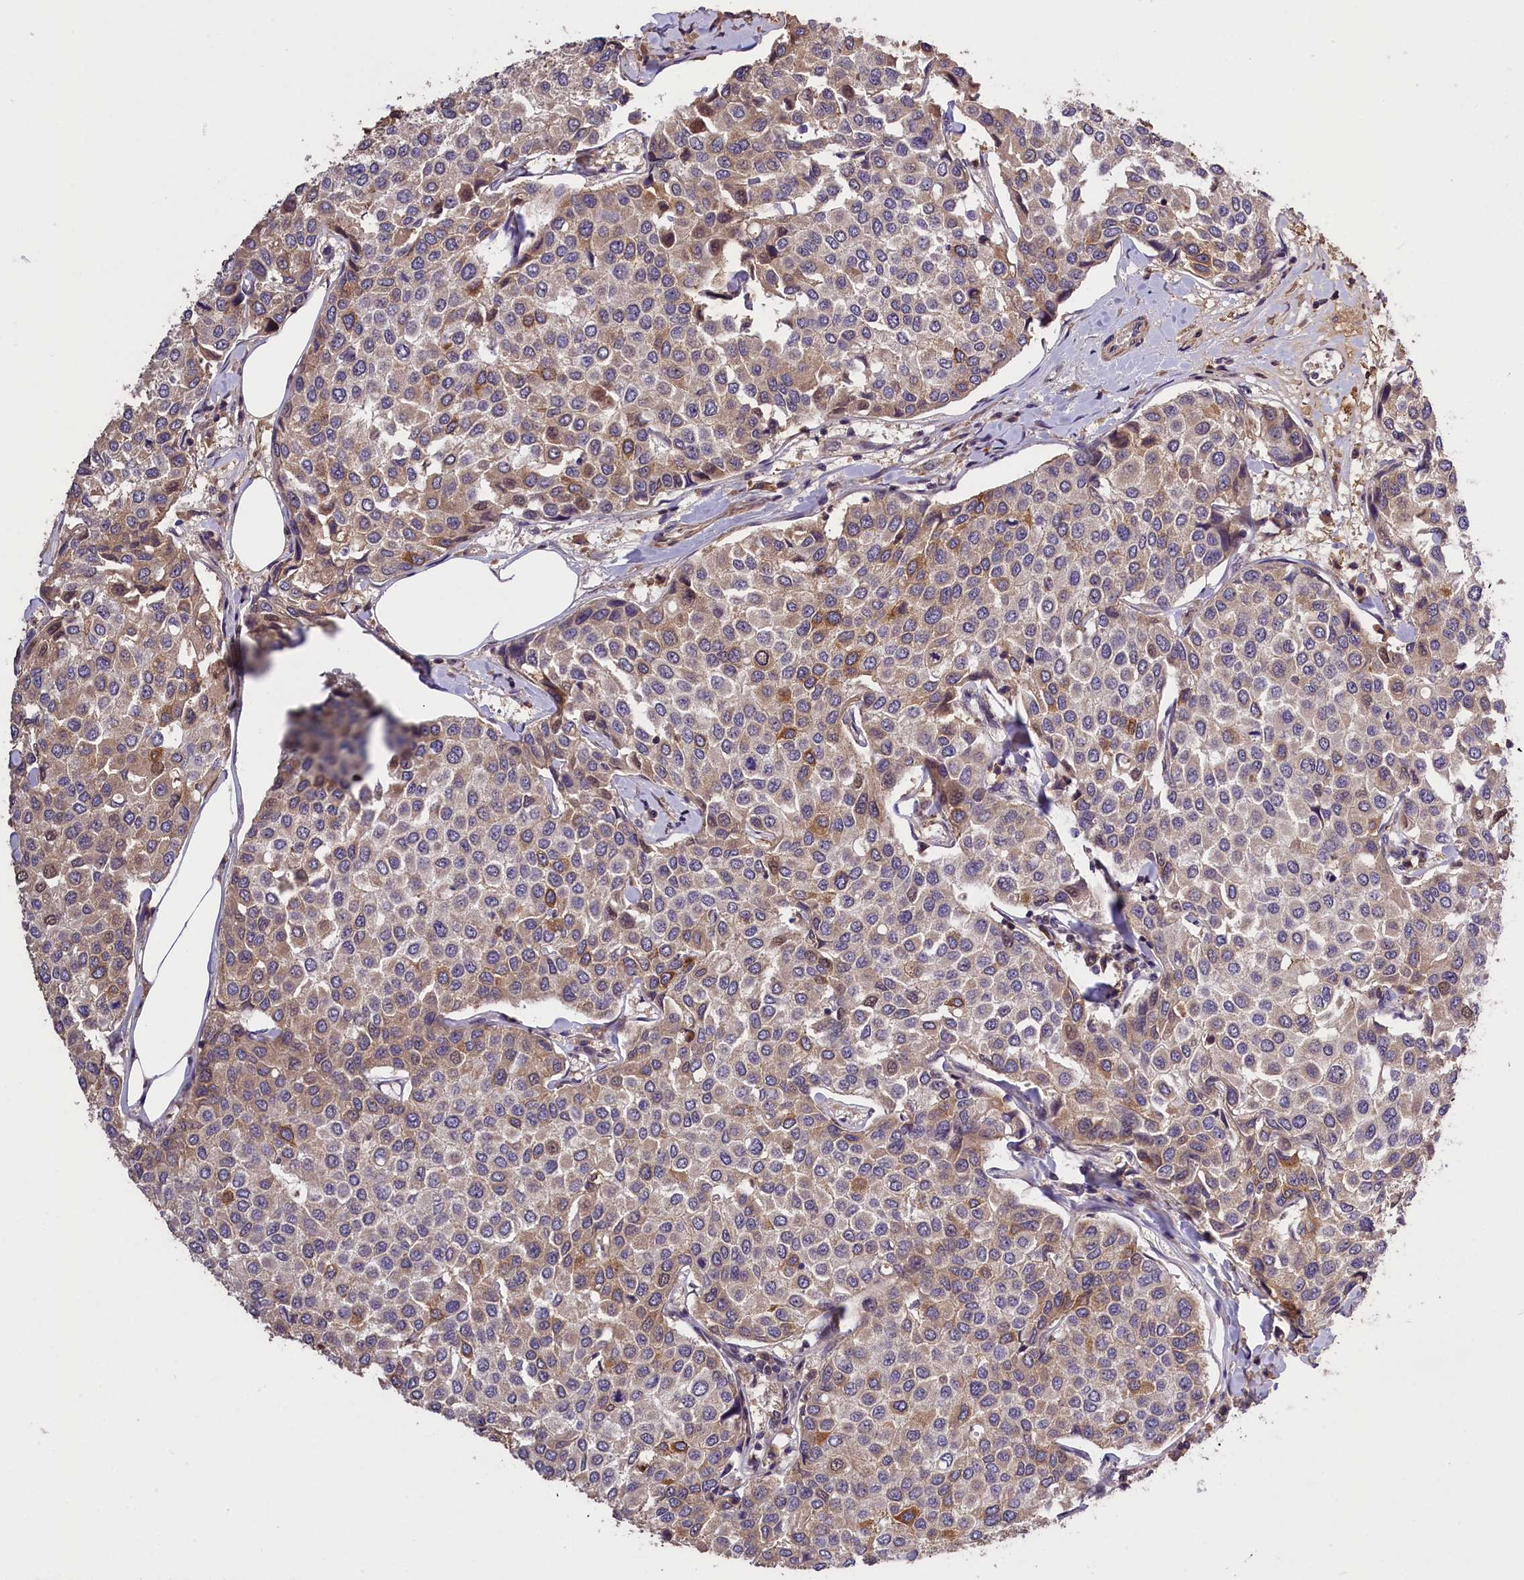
{"staining": {"intensity": "moderate", "quantity": "<25%", "location": "cytoplasmic/membranous"}, "tissue": "breast cancer", "cell_type": "Tumor cells", "image_type": "cancer", "snomed": [{"axis": "morphology", "description": "Duct carcinoma"}, {"axis": "topography", "description": "Breast"}], "caption": "The photomicrograph reveals immunohistochemical staining of breast intraductal carcinoma. There is moderate cytoplasmic/membranous staining is seen in about <25% of tumor cells.", "gene": "DNAJB9", "patient": {"sex": "female", "age": 55}}